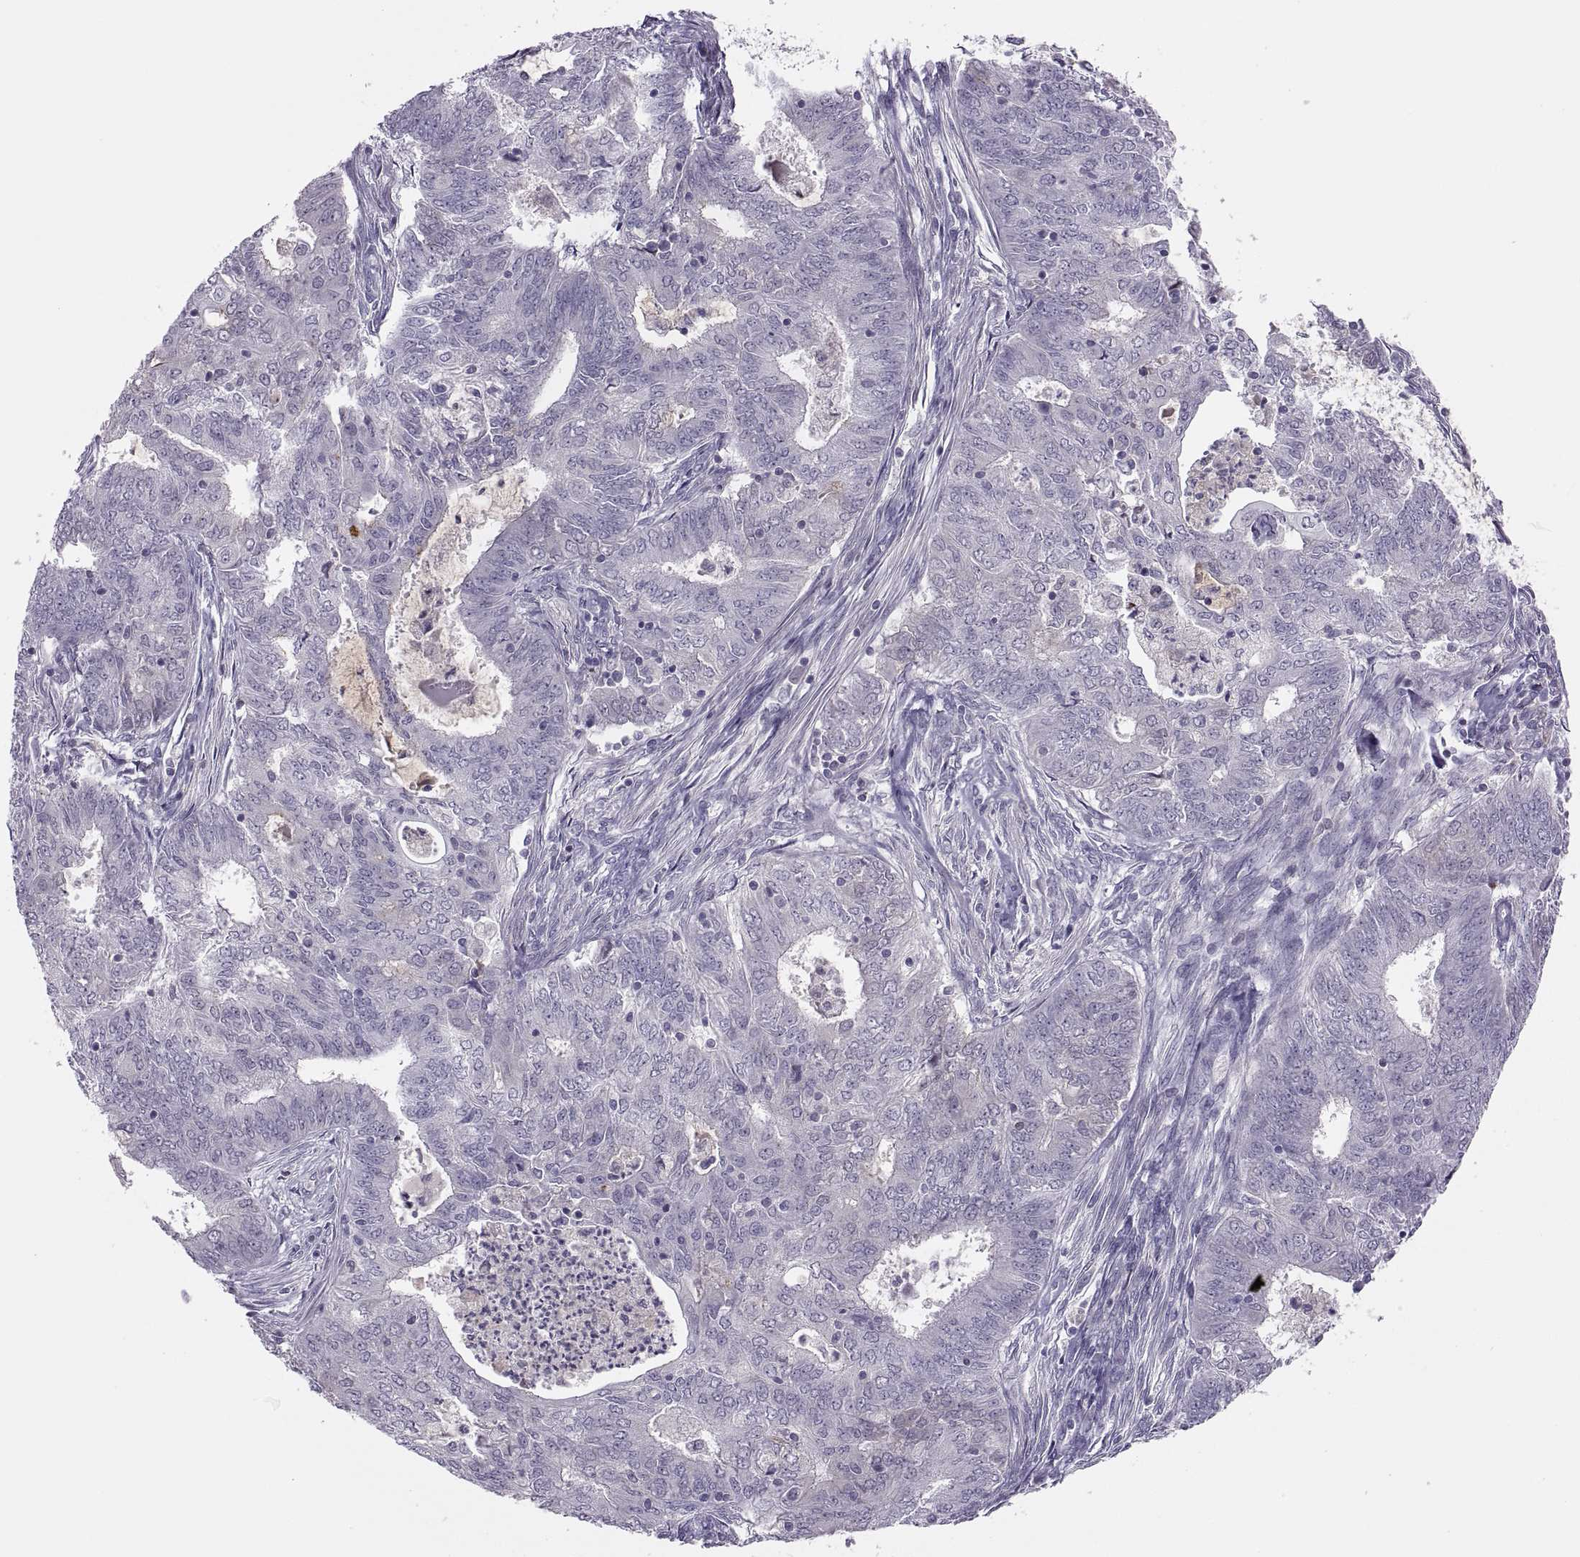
{"staining": {"intensity": "negative", "quantity": "none", "location": "none"}, "tissue": "endometrial cancer", "cell_type": "Tumor cells", "image_type": "cancer", "snomed": [{"axis": "morphology", "description": "Adenocarcinoma, NOS"}, {"axis": "topography", "description": "Endometrium"}], "caption": "DAB (3,3'-diaminobenzidine) immunohistochemical staining of endometrial adenocarcinoma displays no significant expression in tumor cells. (DAB IHC with hematoxylin counter stain).", "gene": "CHCT1", "patient": {"sex": "female", "age": 62}}